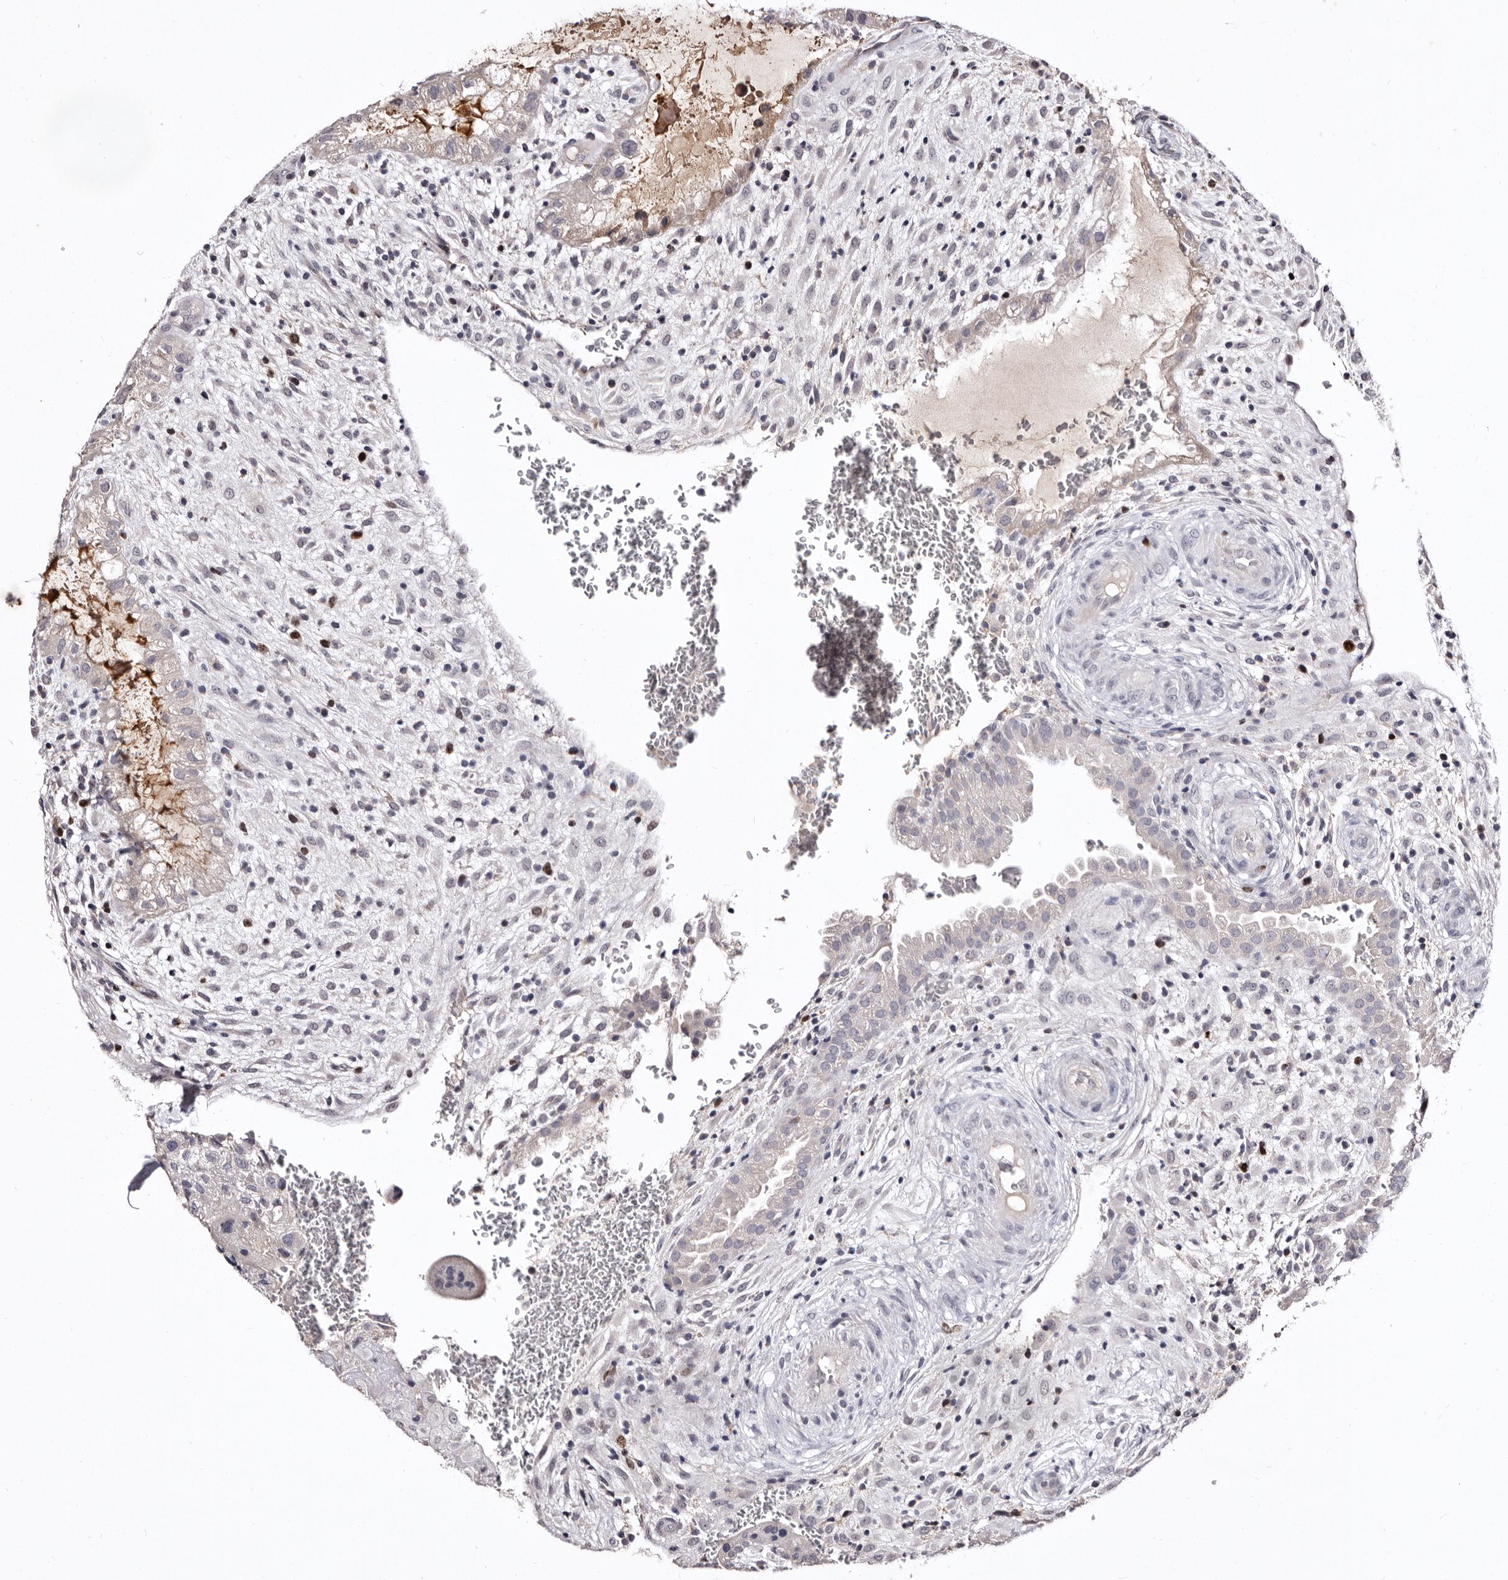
{"staining": {"intensity": "weak", "quantity": "<25%", "location": "nuclear"}, "tissue": "placenta", "cell_type": "Decidual cells", "image_type": "normal", "snomed": [{"axis": "morphology", "description": "Normal tissue, NOS"}, {"axis": "topography", "description": "Placenta"}], "caption": "Immunohistochemistry (IHC) of normal human placenta exhibits no positivity in decidual cells. Nuclei are stained in blue.", "gene": "CDCA8", "patient": {"sex": "female", "age": 35}}